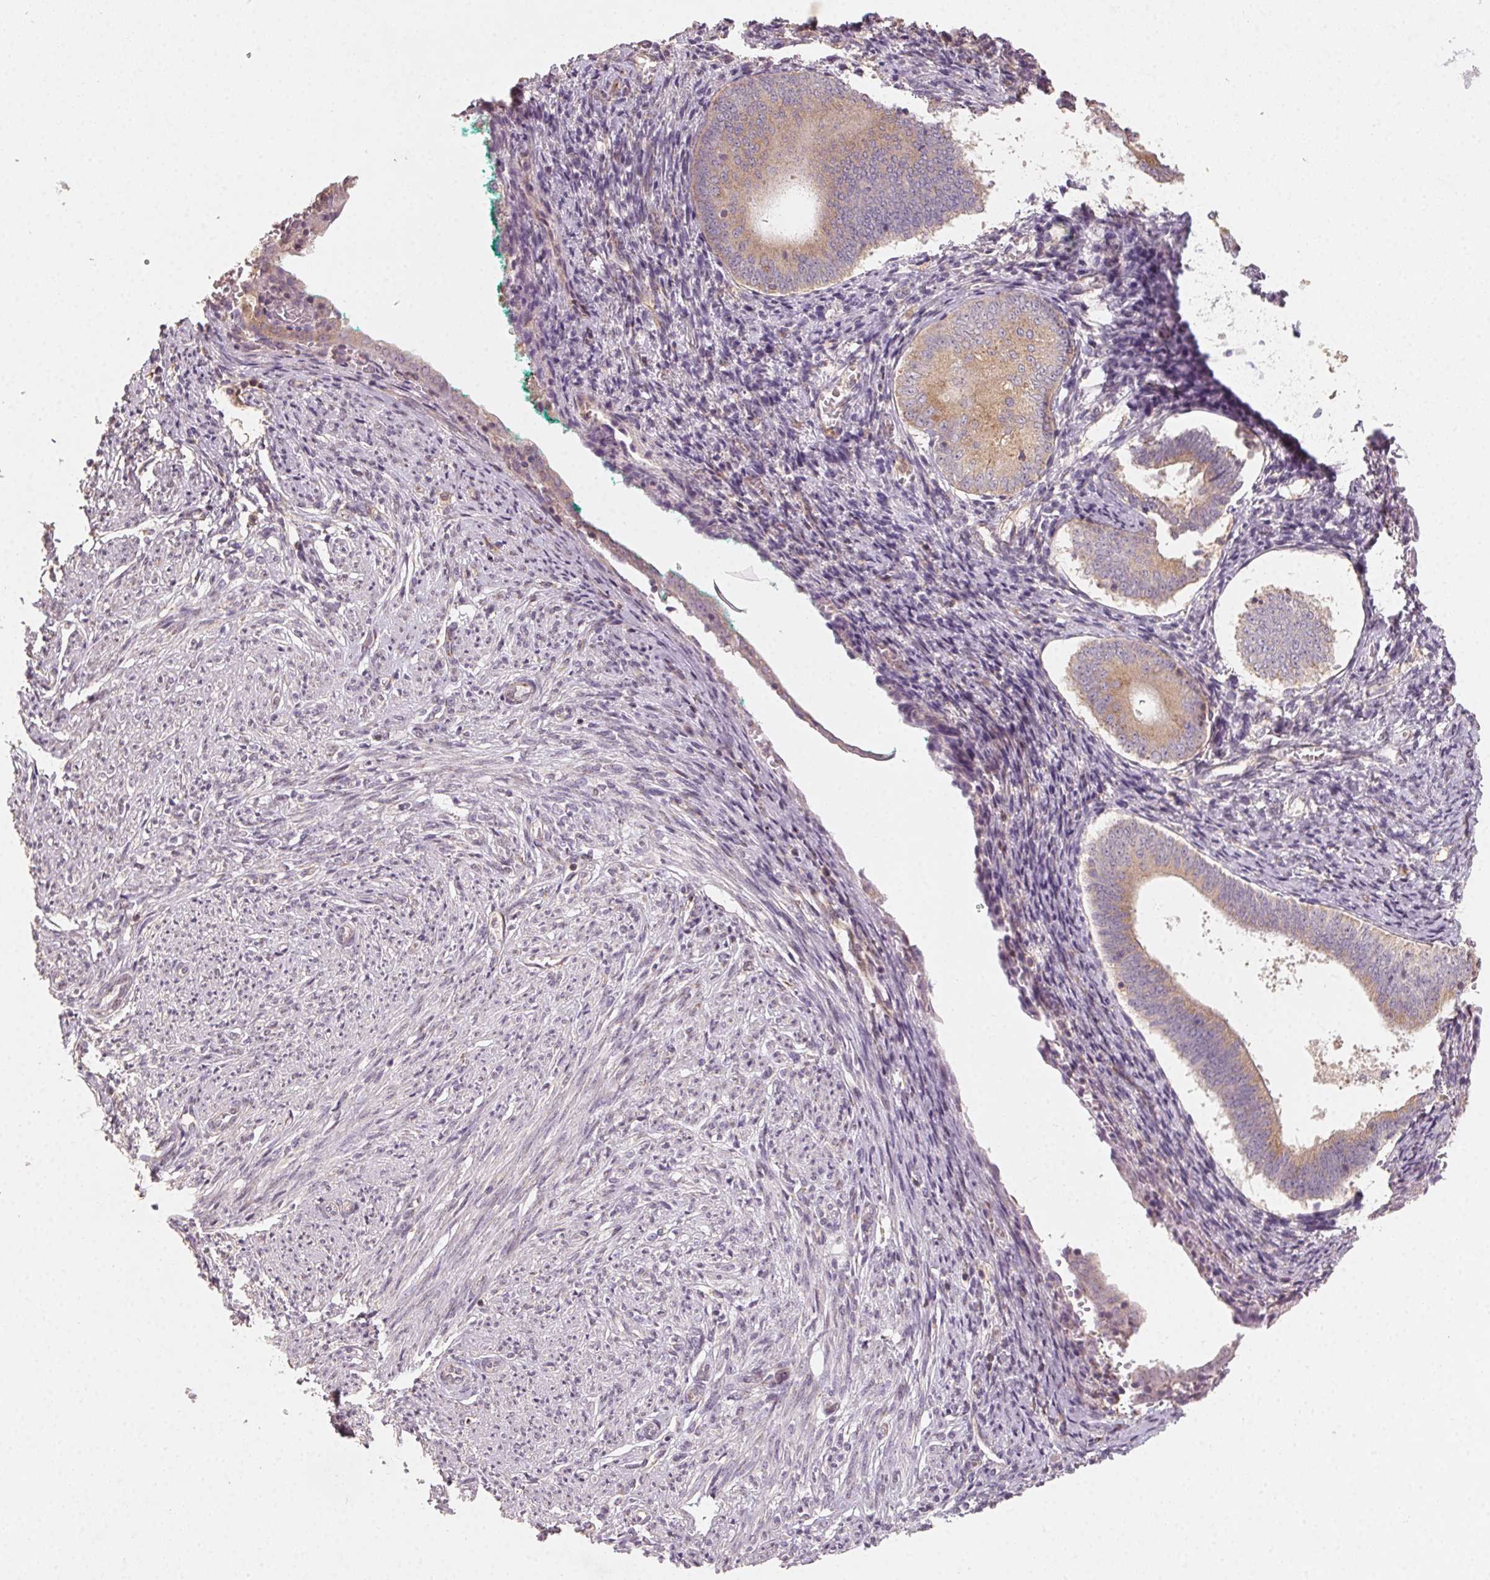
{"staining": {"intensity": "moderate", "quantity": "<25%", "location": "cytoplasmic/membranous"}, "tissue": "endometrium", "cell_type": "Cells in endometrial stroma", "image_type": "normal", "snomed": [{"axis": "morphology", "description": "Normal tissue, NOS"}, {"axis": "topography", "description": "Endometrium"}], "caption": "A low amount of moderate cytoplasmic/membranous staining is identified in about <25% of cells in endometrial stroma in unremarkable endometrium. The staining was performed using DAB to visualize the protein expression in brown, while the nuclei were stained in blue with hematoxylin (Magnification: 20x).", "gene": "AP1S1", "patient": {"sex": "female", "age": 50}}